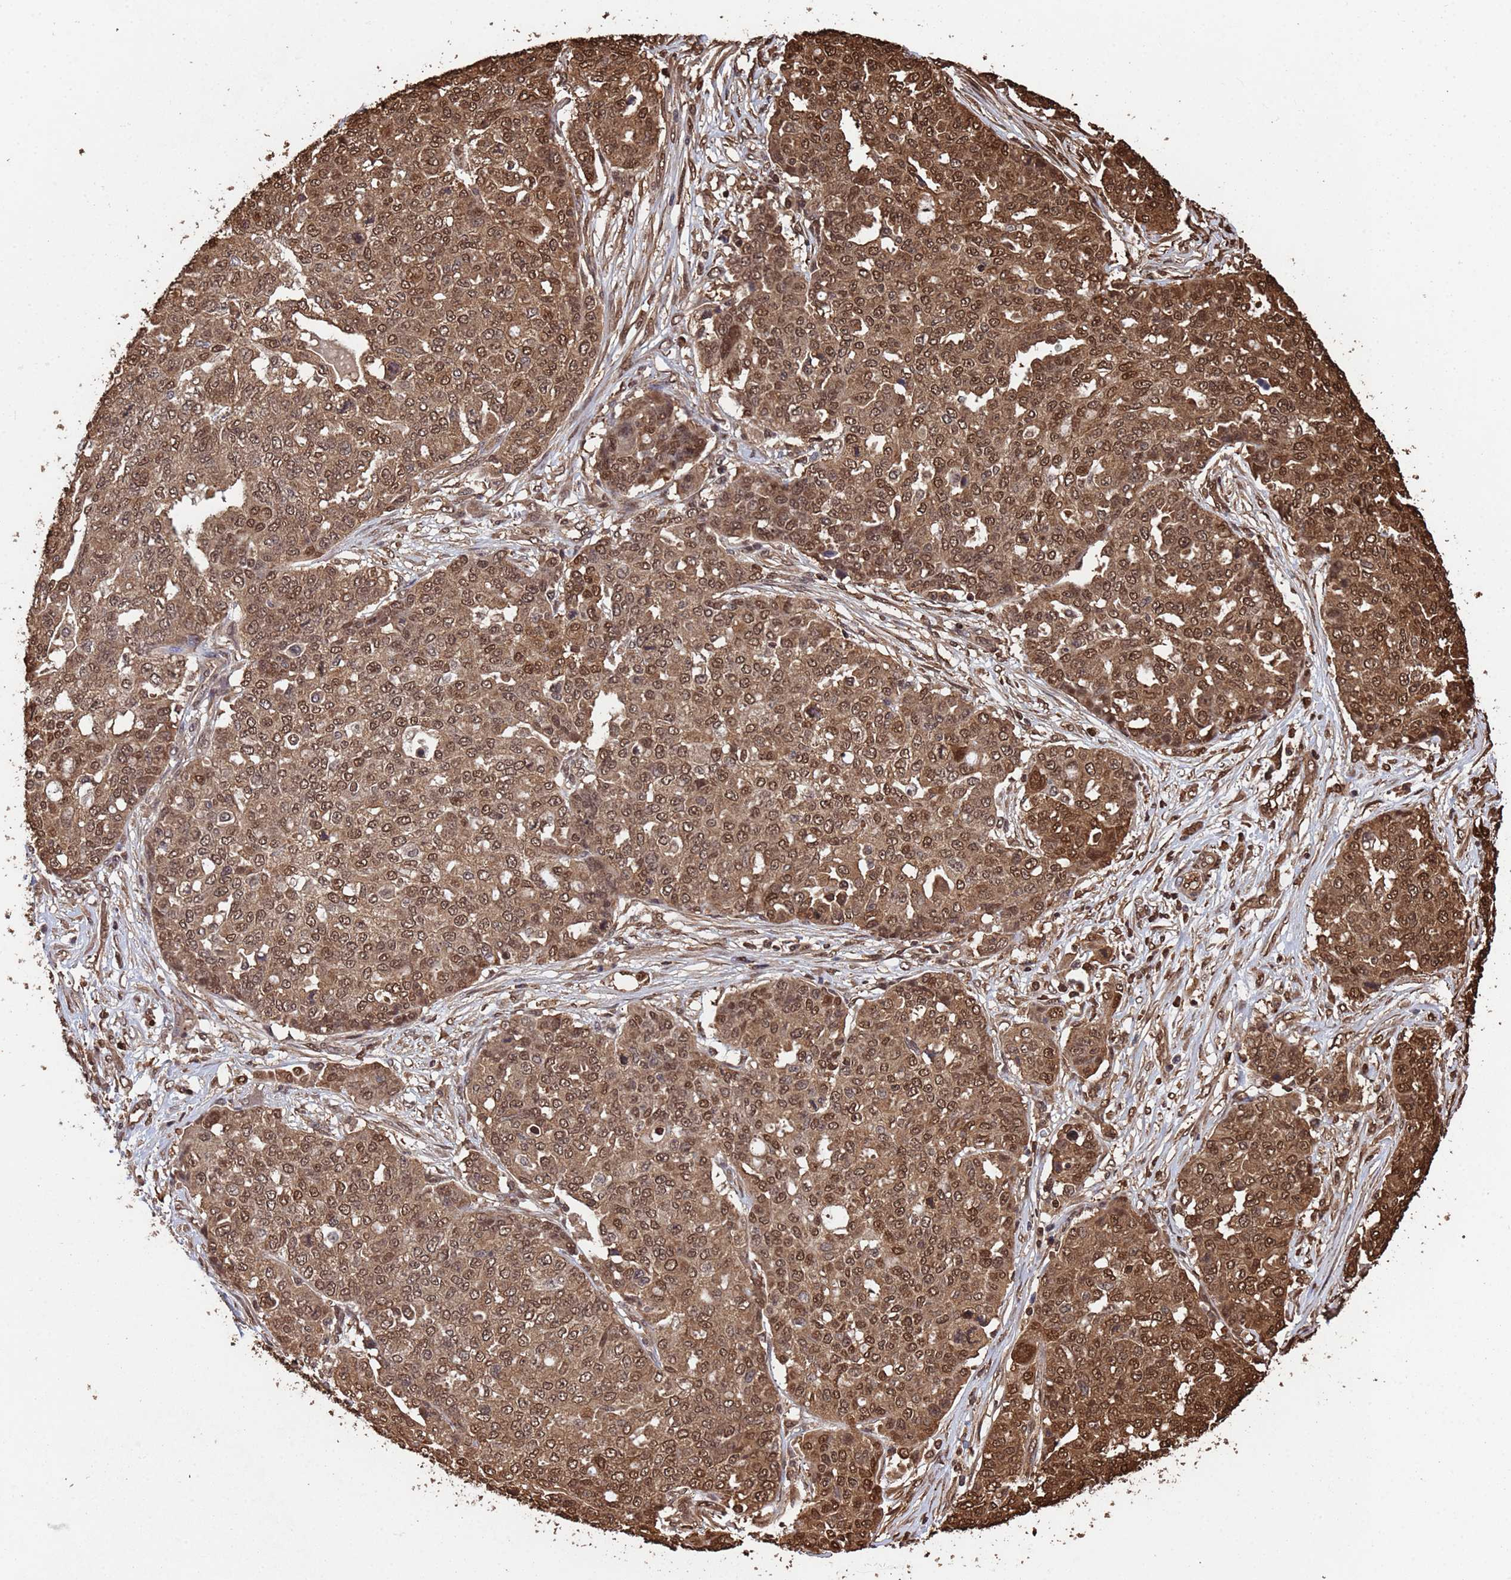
{"staining": {"intensity": "moderate", "quantity": ">75%", "location": "cytoplasmic/membranous,nuclear"}, "tissue": "ovarian cancer", "cell_type": "Tumor cells", "image_type": "cancer", "snomed": [{"axis": "morphology", "description": "Cystadenocarcinoma, serous, NOS"}, {"axis": "topography", "description": "Soft tissue"}, {"axis": "topography", "description": "Ovary"}], "caption": "Approximately >75% of tumor cells in ovarian cancer show moderate cytoplasmic/membranous and nuclear protein expression as visualized by brown immunohistochemical staining.", "gene": "SUMO4", "patient": {"sex": "female", "age": 57}}